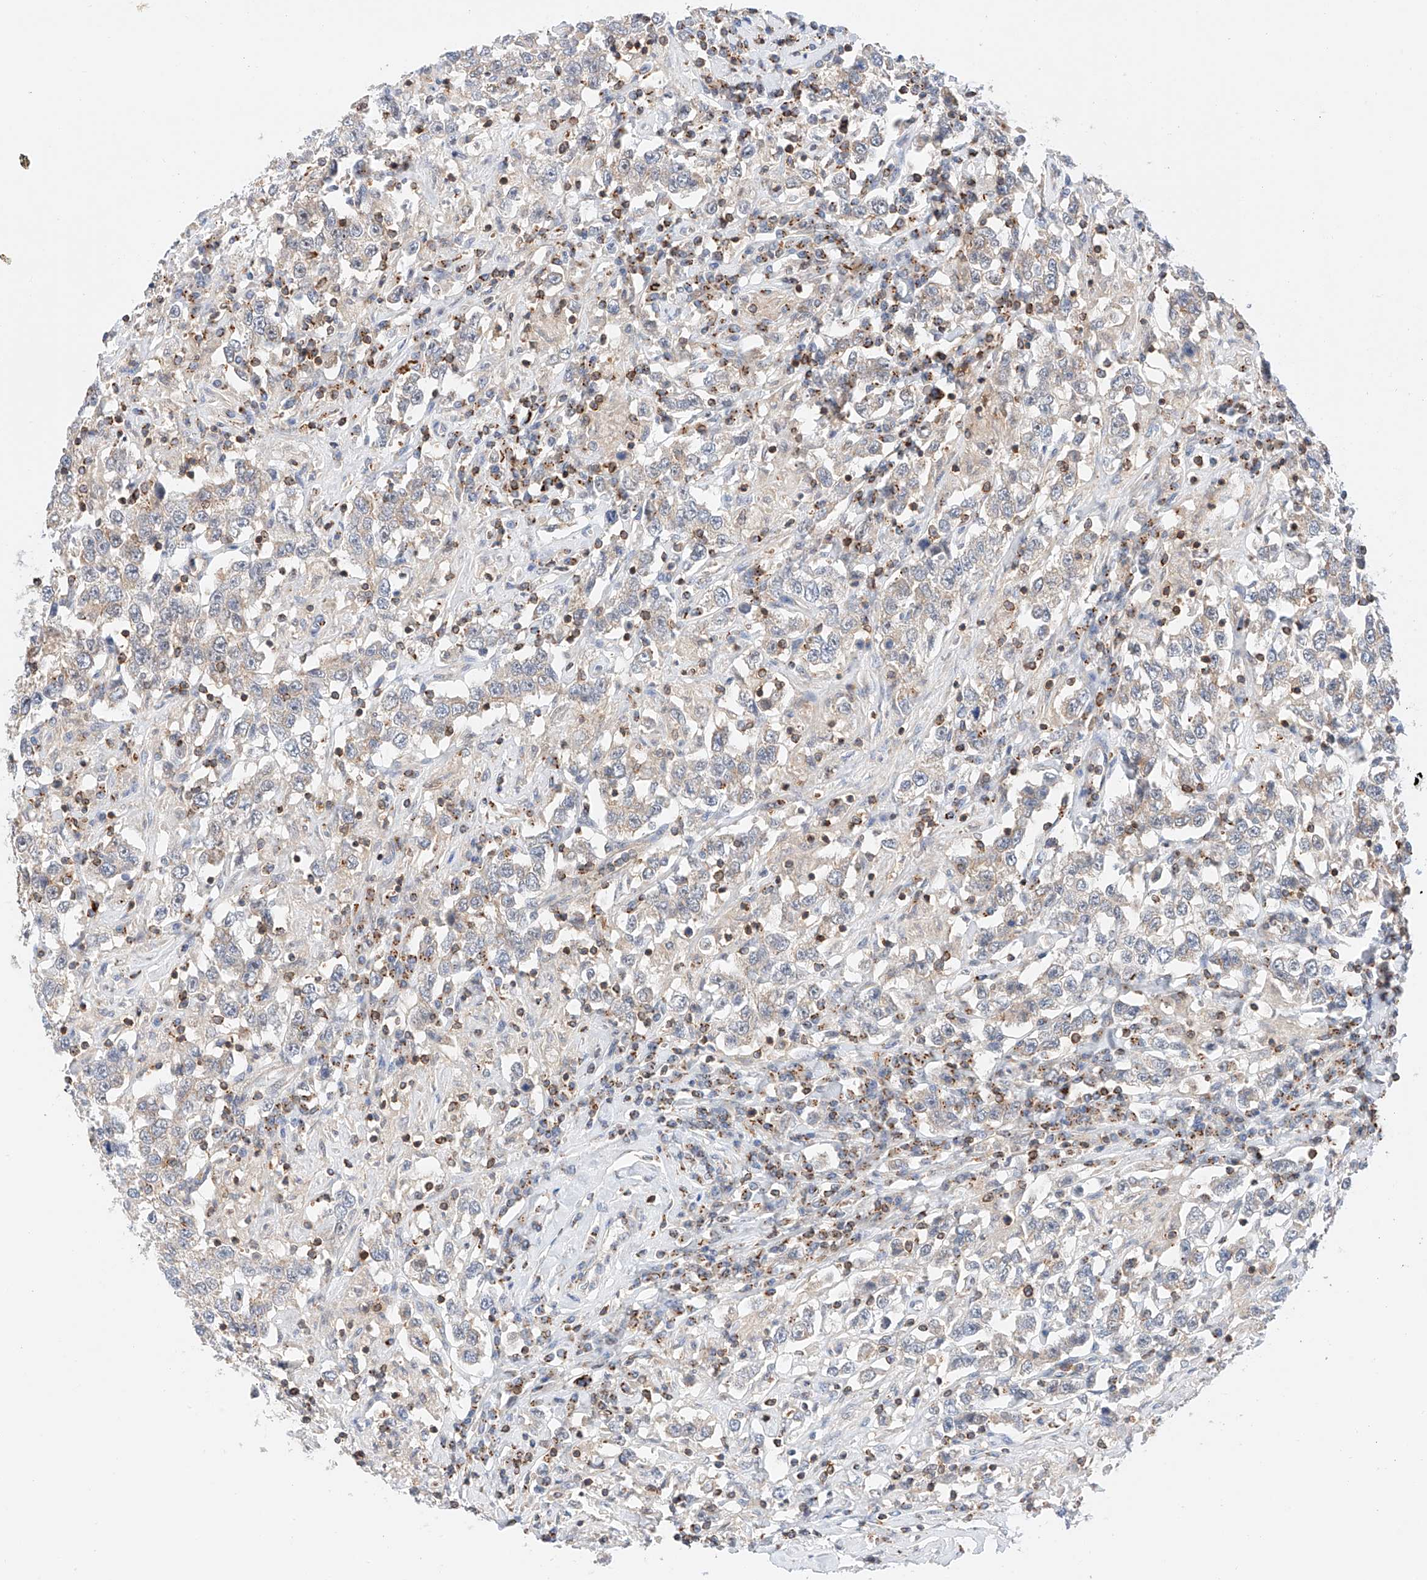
{"staining": {"intensity": "weak", "quantity": "<25%", "location": "cytoplasmic/membranous"}, "tissue": "testis cancer", "cell_type": "Tumor cells", "image_type": "cancer", "snomed": [{"axis": "morphology", "description": "Seminoma, NOS"}, {"axis": "topography", "description": "Testis"}], "caption": "Immunohistochemical staining of testis seminoma demonstrates no significant staining in tumor cells. The staining was performed using DAB (3,3'-diaminobenzidine) to visualize the protein expression in brown, while the nuclei were stained in blue with hematoxylin (Magnification: 20x).", "gene": "MFN2", "patient": {"sex": "male", "age": 41}}